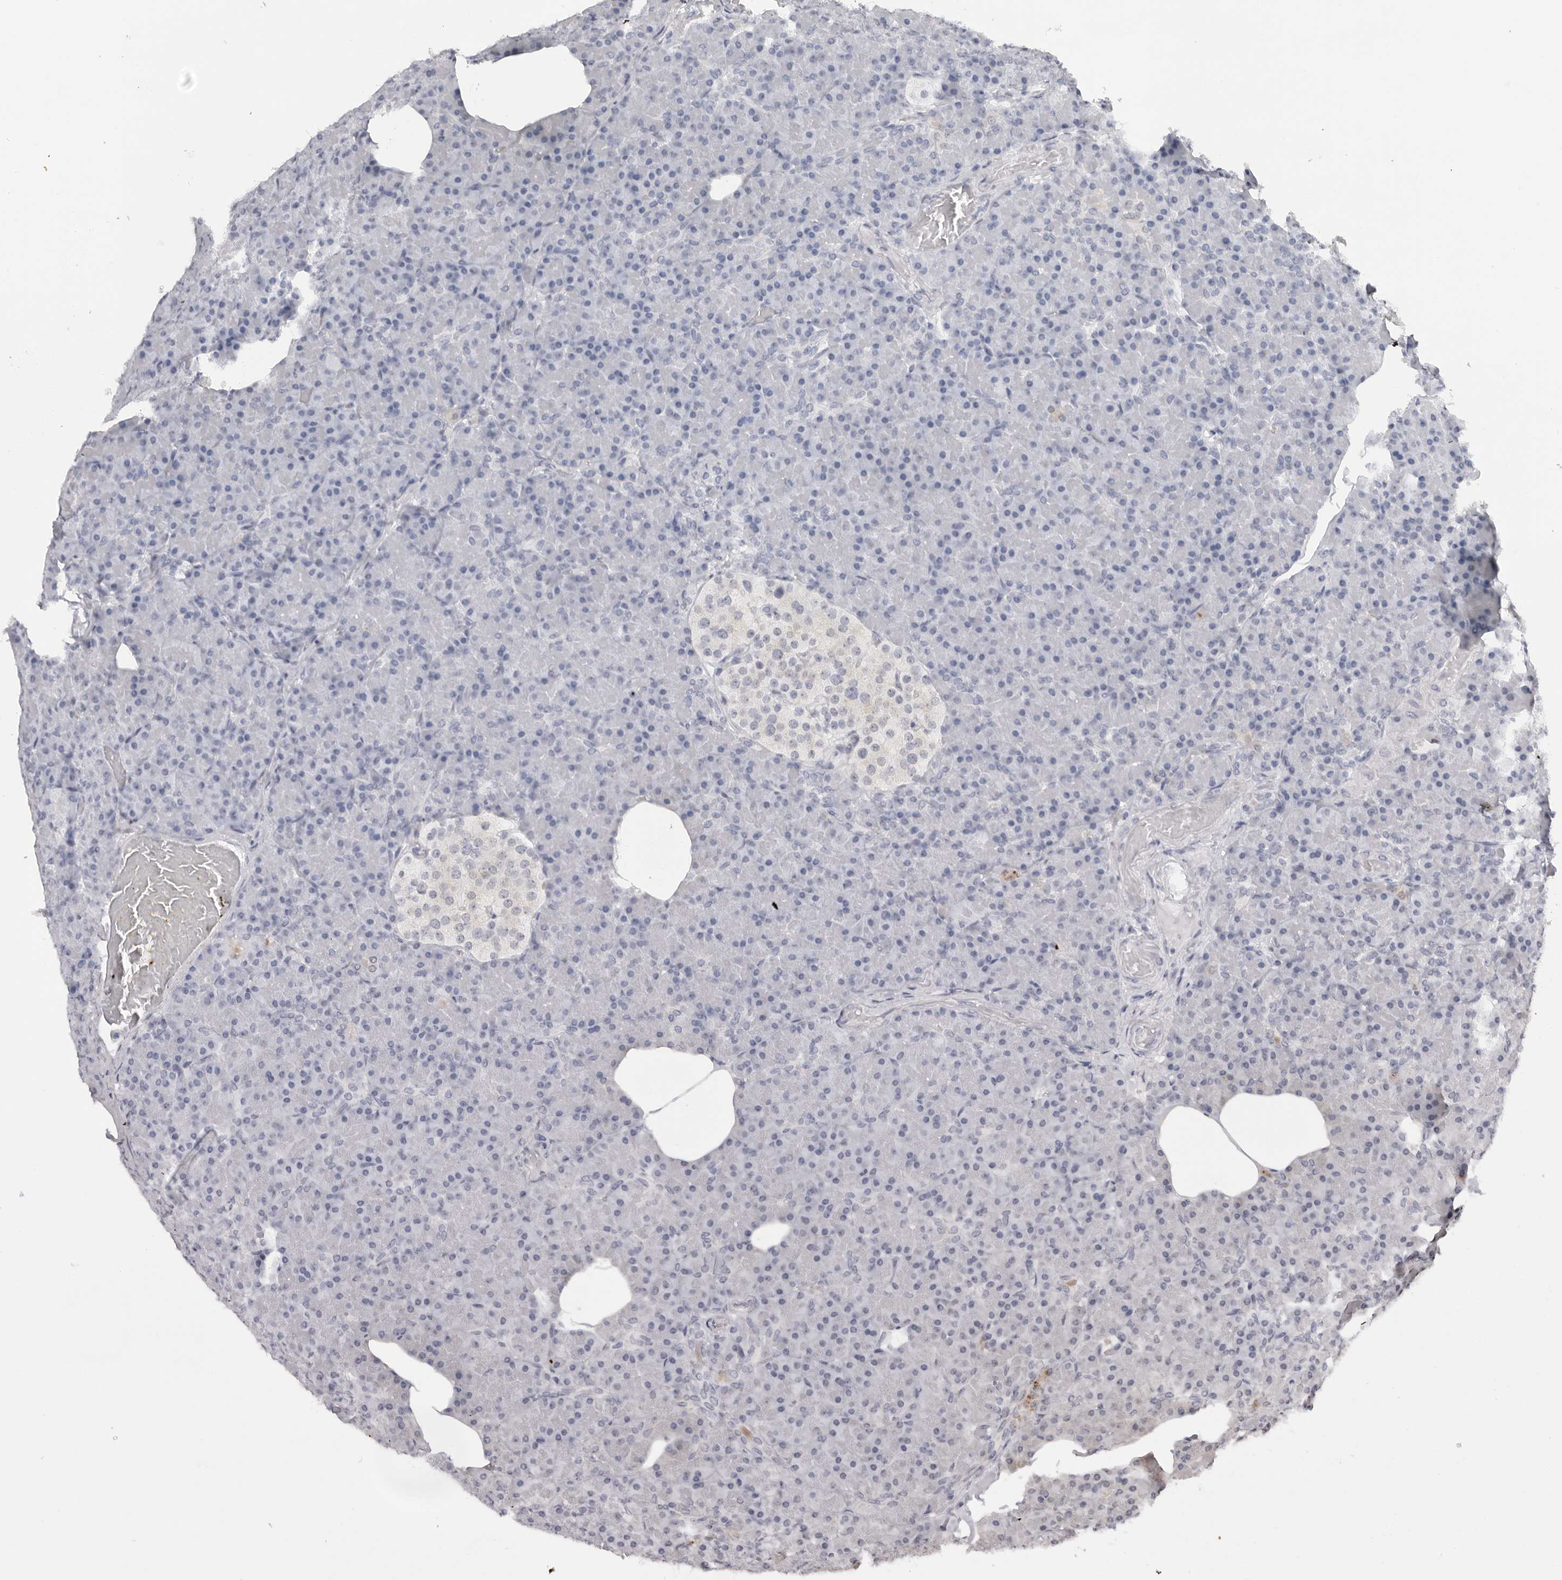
{"staining": {"intensity": "negative", "quantity": "none", "location": "none"}, "tissue": "pancreas", "cell_type": "Exocrine glandular cells", "image_type": "normal", "snomed": [{"axis": "morphology", "description": "Normal tissue, NOS"}, {"axis": "topography", "description": "Pancreas"}], "caption": "High magnification brightfield microscopy of normal pancreas stained with DAB (brown) and counterstained with hematoxylin (blue): exocrine glandular cells show no significant positivity. Nuclei are stained in blue.", "gene": "ACP6", "patient": {"sex": "female", "age": 43}}